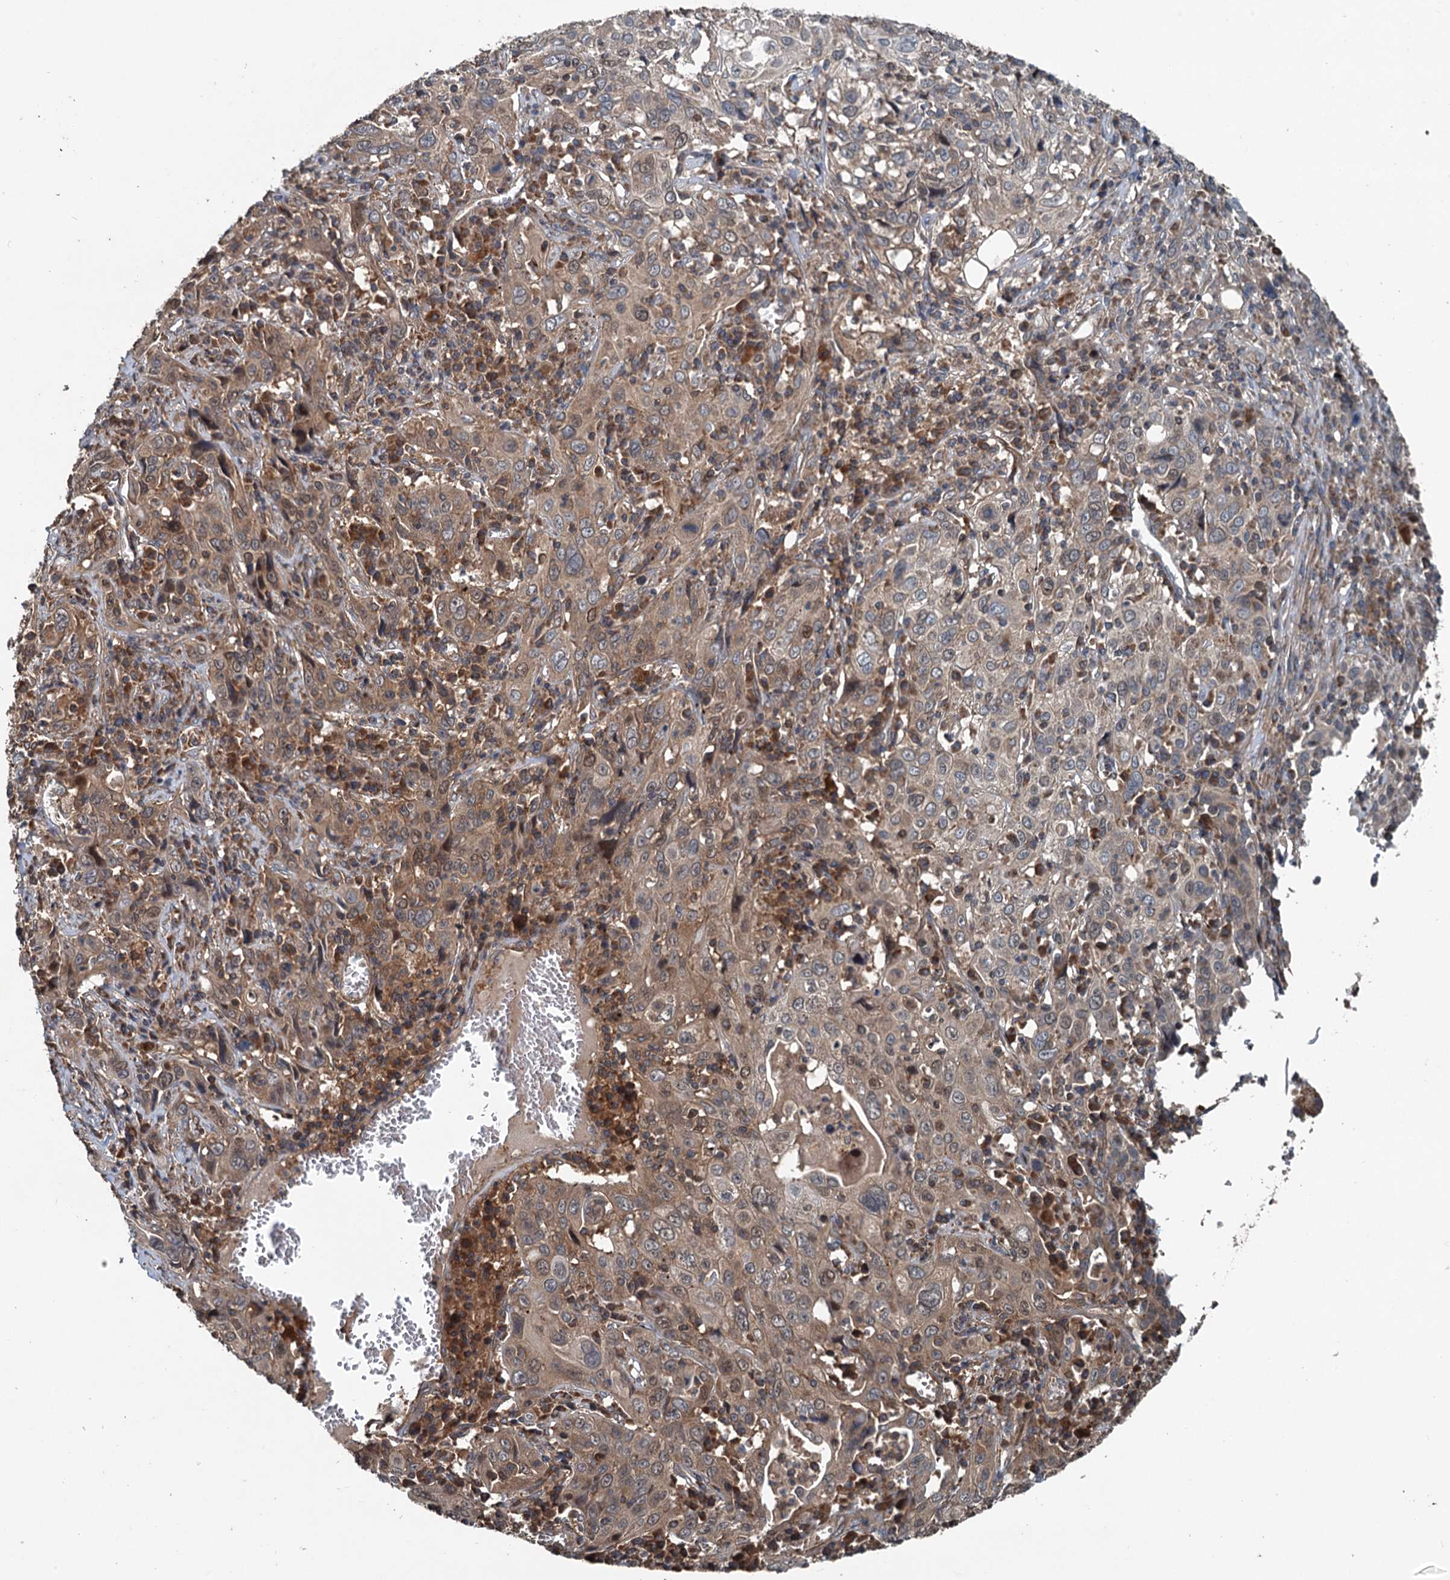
{"staining": {"intensity": "moderate", "quantity": ">75%", "location": "cytoplasmic/membranous"}, "tissue": "cervical cancer", "cell_type": "Tumor cells", "image_type": "cancer", "snomed": [{"axis": "morphology", "description": "Squamous cell carcinoma, NOS"}, {"axis": "topography", "description": "Cervix"}], "caption": "A micrograph of human cervical squamous cell carcinoma stained for a protein demonstrates moderate cytoplasmic/membranous brown staining in tumor cells.", "gene": "TEDC1", "patient": {"sex": "female", "age": 46}}